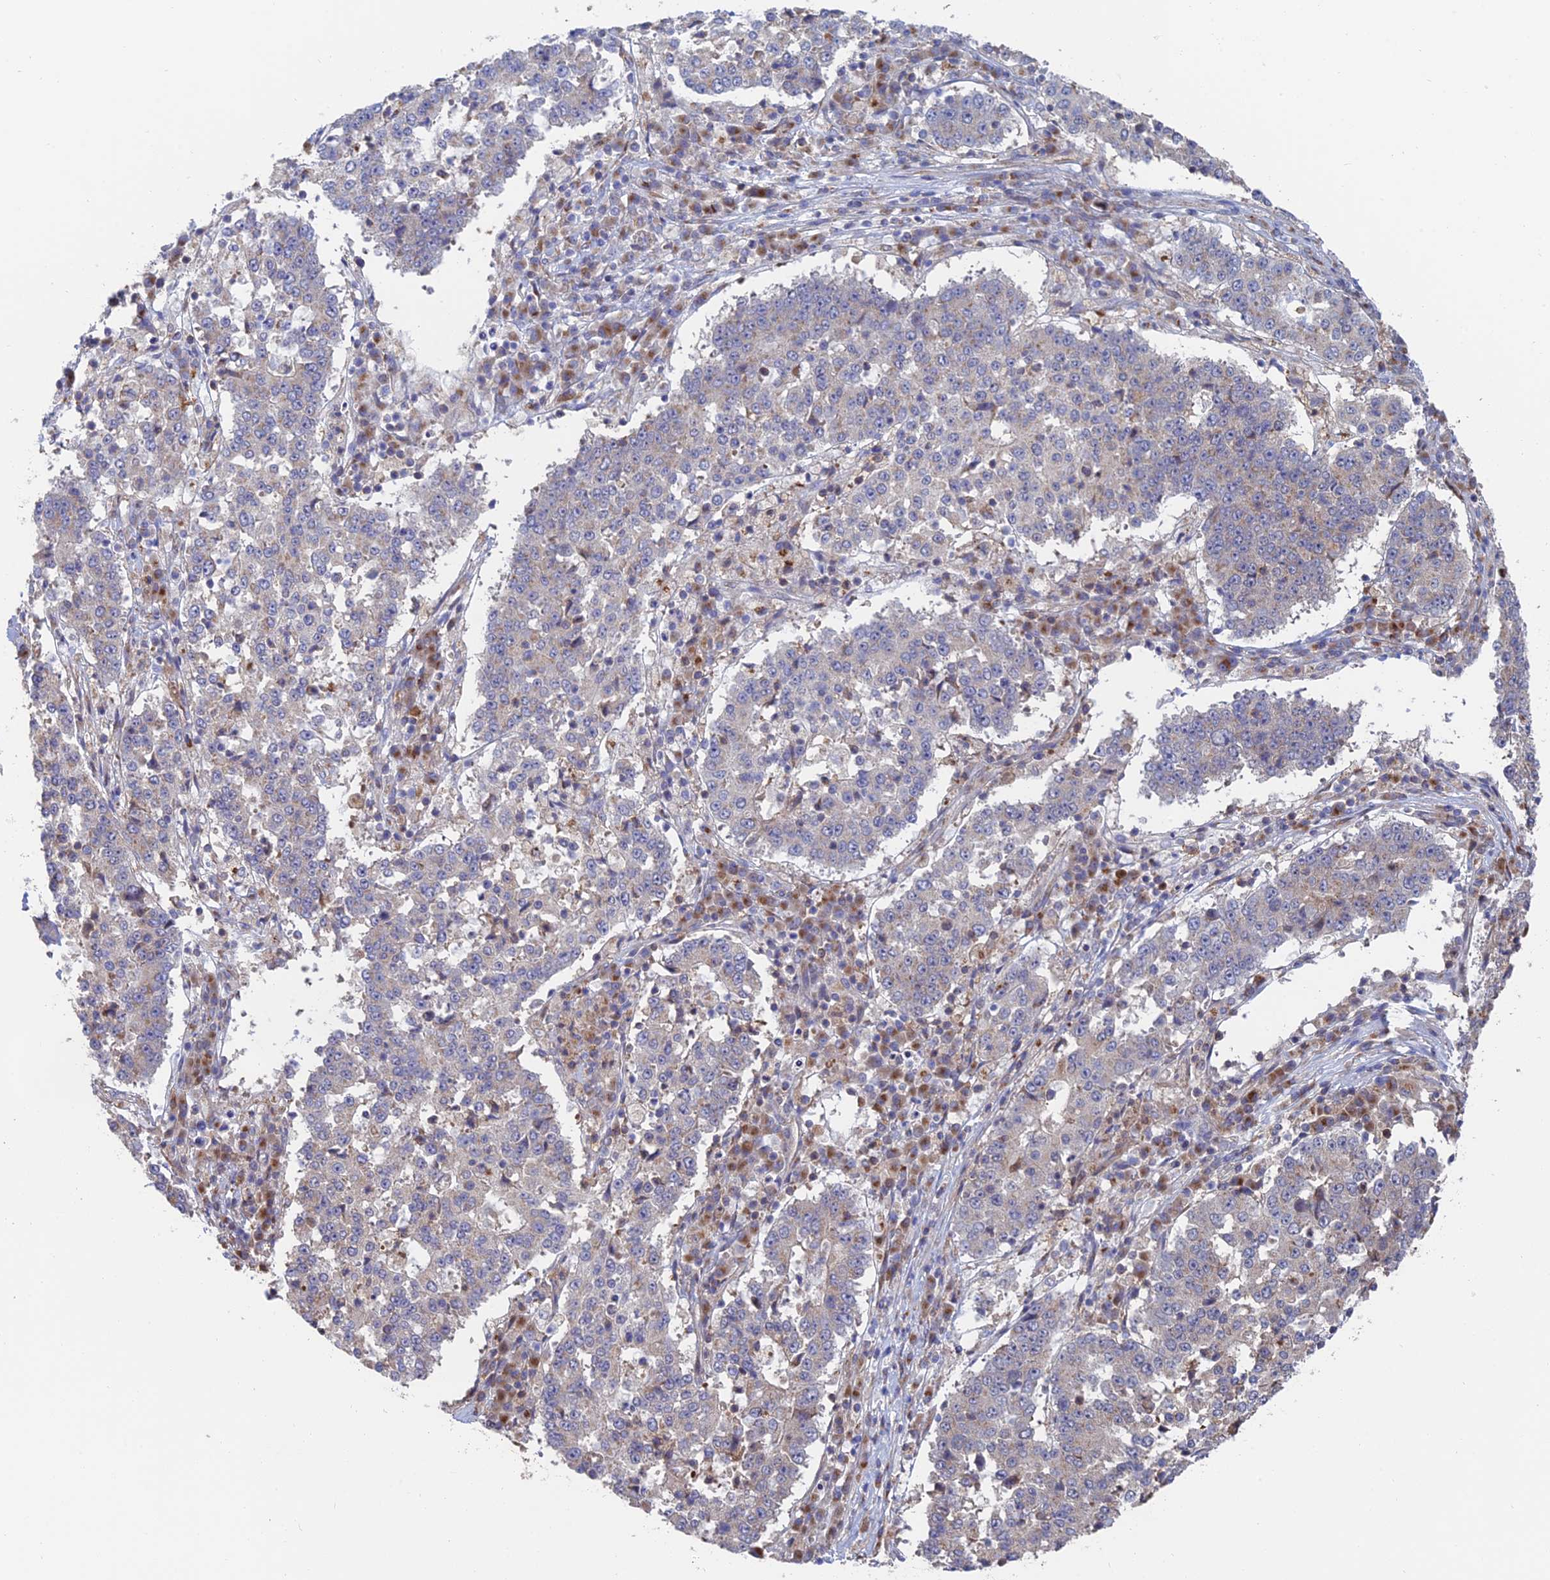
{"staining": {"intensity": "weak", "quantity": "<25%", "location": "cytoplasmic/membranous"}, "tissue": "stomach cancer", "cell_type": "Tumor cells", "image_type": "cancer", "snomed": [{"axis": "morphology", "description": "Adenocarcinoma, NOS"}, {"axis": "topography", "description": "Stomach"}], "caption": "Protein analysis of adenocarcinoma (stomach) exhibits no significant staining in tumor cells.", "gene": "HS2ST1", "patient": {"sex": "male", "age": 59}}